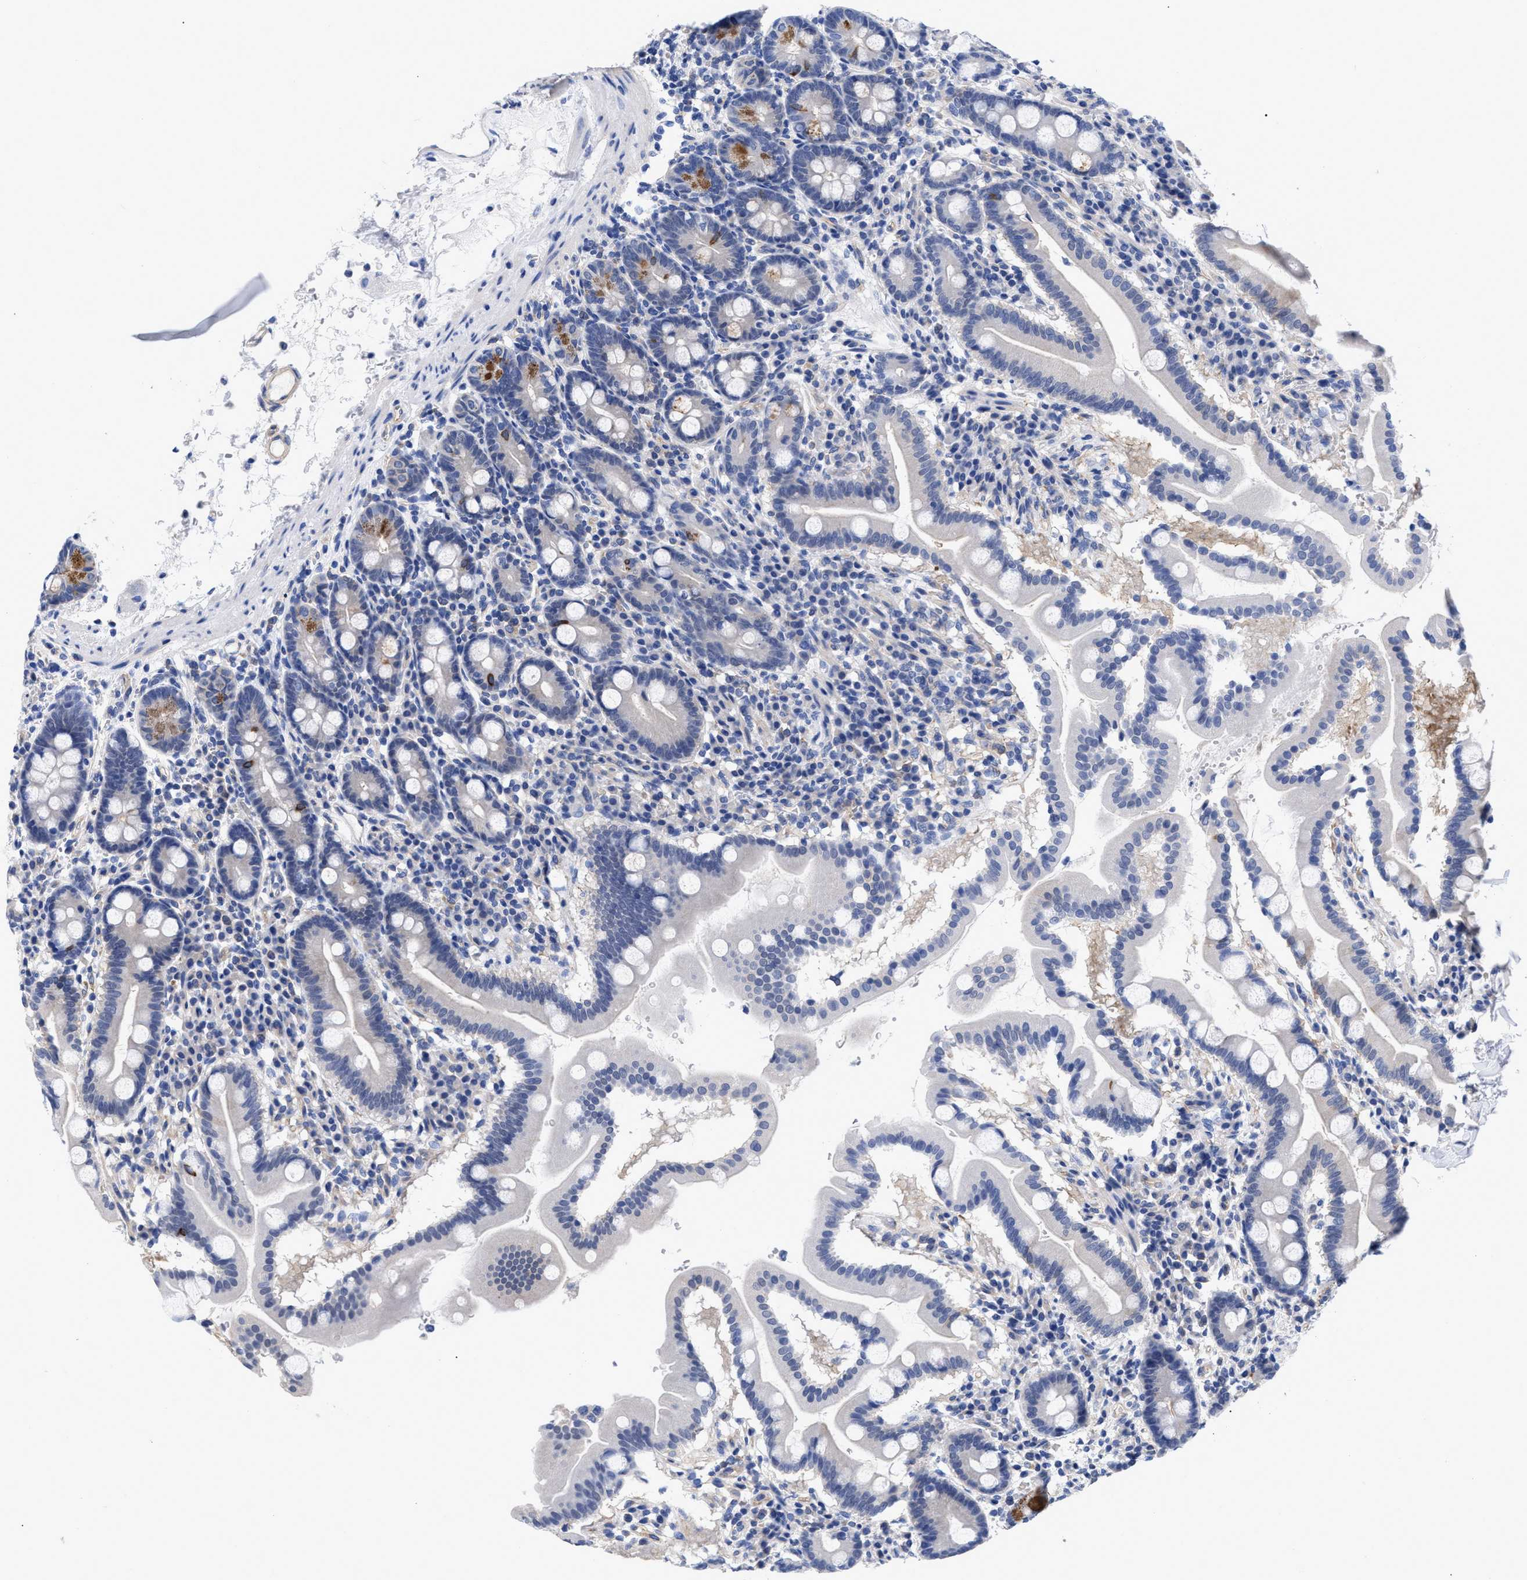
{"staining": {"intensity": "moderate", "quantity": "<25%", "location": "cytoplasmic/membranous"}, "tissue": "duodenum", "cell_type": "Glandular cells", "image_type": "normal", "snomed": [{"axis": "morphology", "description": "Normal tissue, NOS"}, {"axis": "topography", "description": "Duodenum"}], "caption": "Protein expression analysis of normal duodenum displays moderate cytoplasmic/membranous positivity in about <25% of glandular cells. The protein is shown in brown color, while the nuclei are stained blue.", "gene": "IRAG2", "patient": {"sex": "male", "age": 50}}